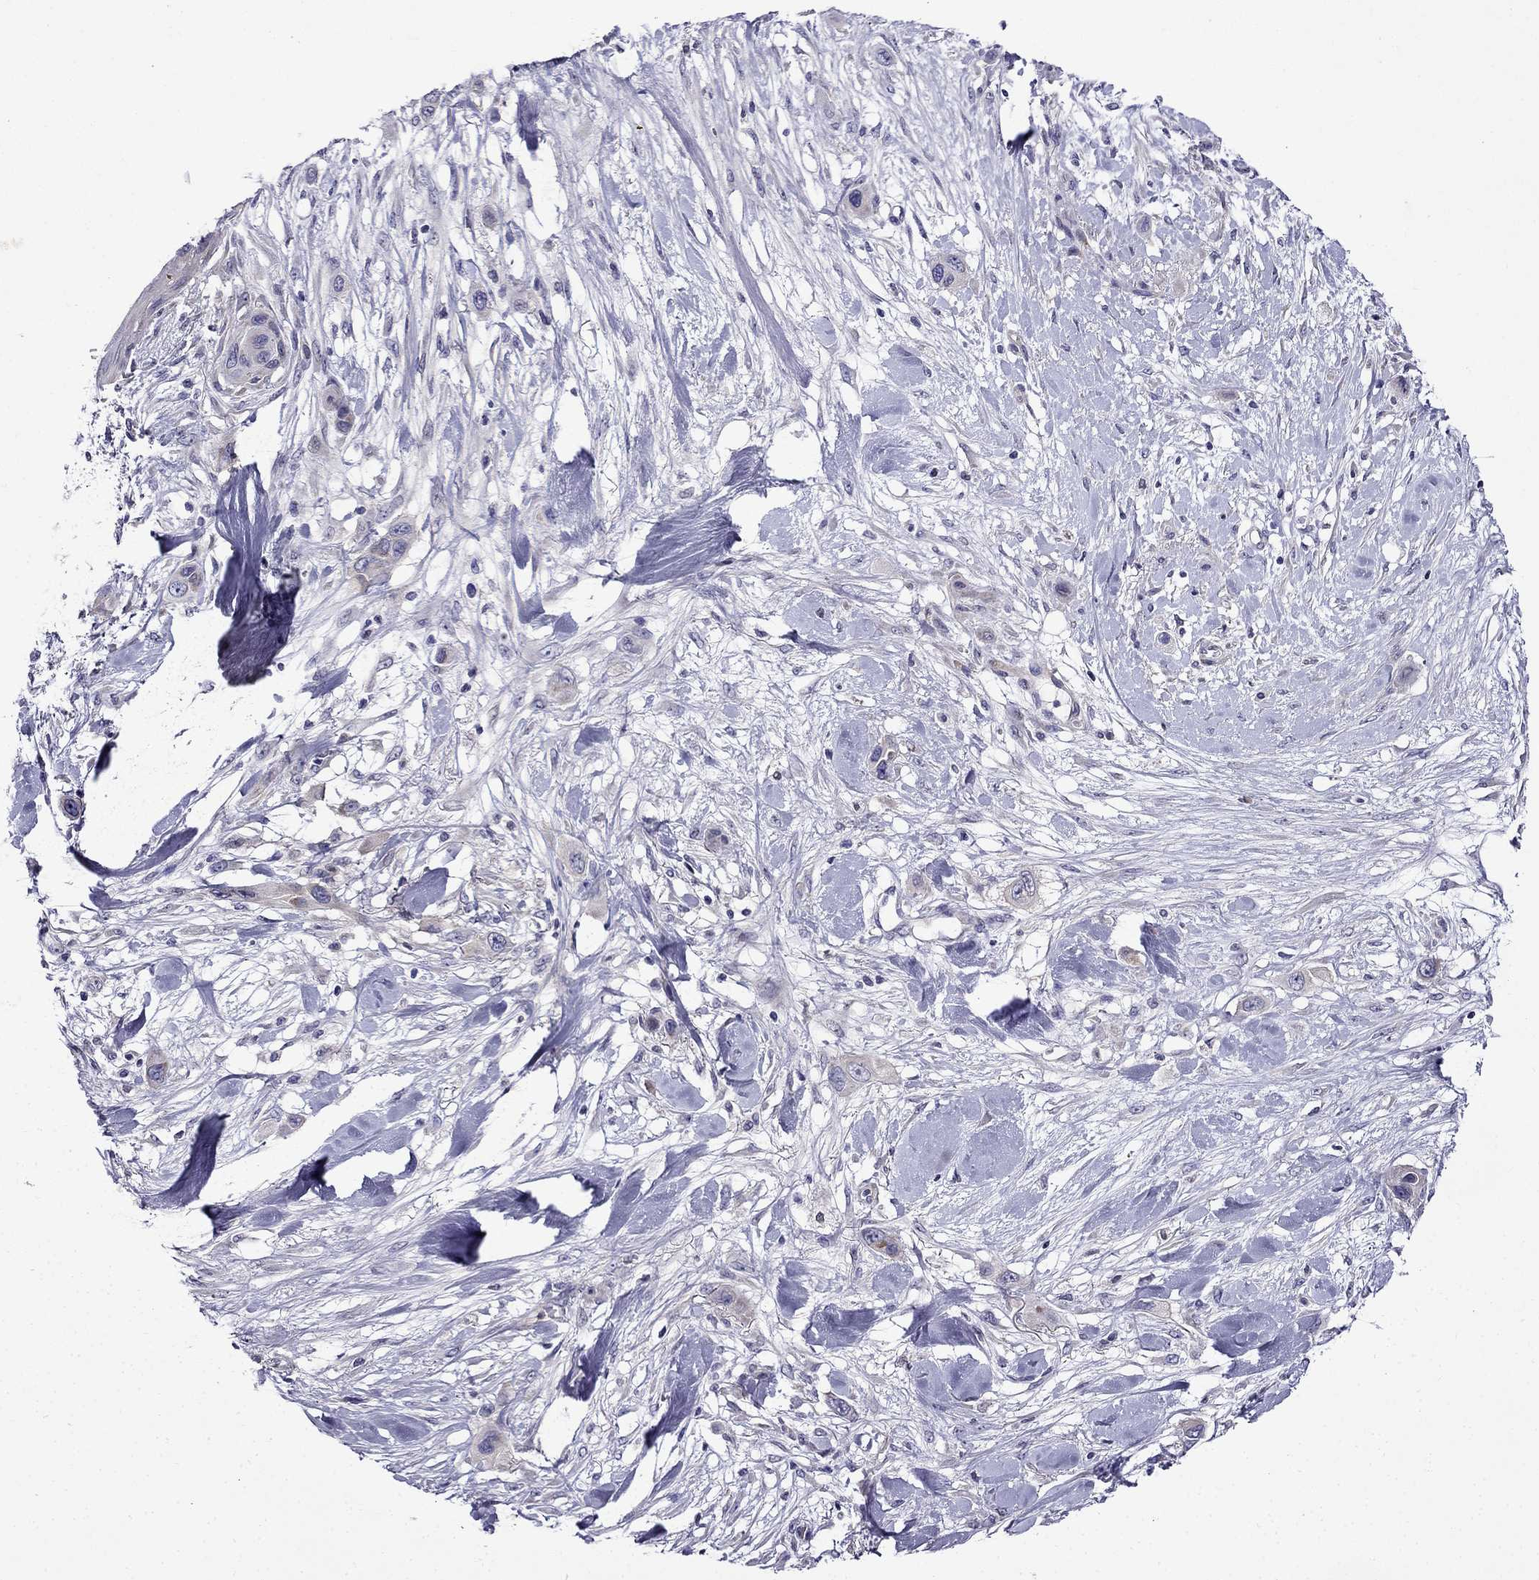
{"staining": {"intensity": "weak", "quantity": "<25%", "location": "cytoplasmic/membranous"}, "tissue": "skin cancer", "cell_type": "Tumor cells", "image_type": "cancer", "snomed": [{"axis": "morphology", "description": "Squamous cell carcinoma, NOS"}, {"axis": "topography", "description": "Skin"}], "caption": "High magnification brightfield microscopy of squamous cell carcinoma (skin) stained with DAB (3,3'-diaminobenzidine) (brown) and counterstained with hematoxylin (blue): tumor cells show no significant staining.", "gene": "PI16", "patient": {"sex": "male", "age": 79}}